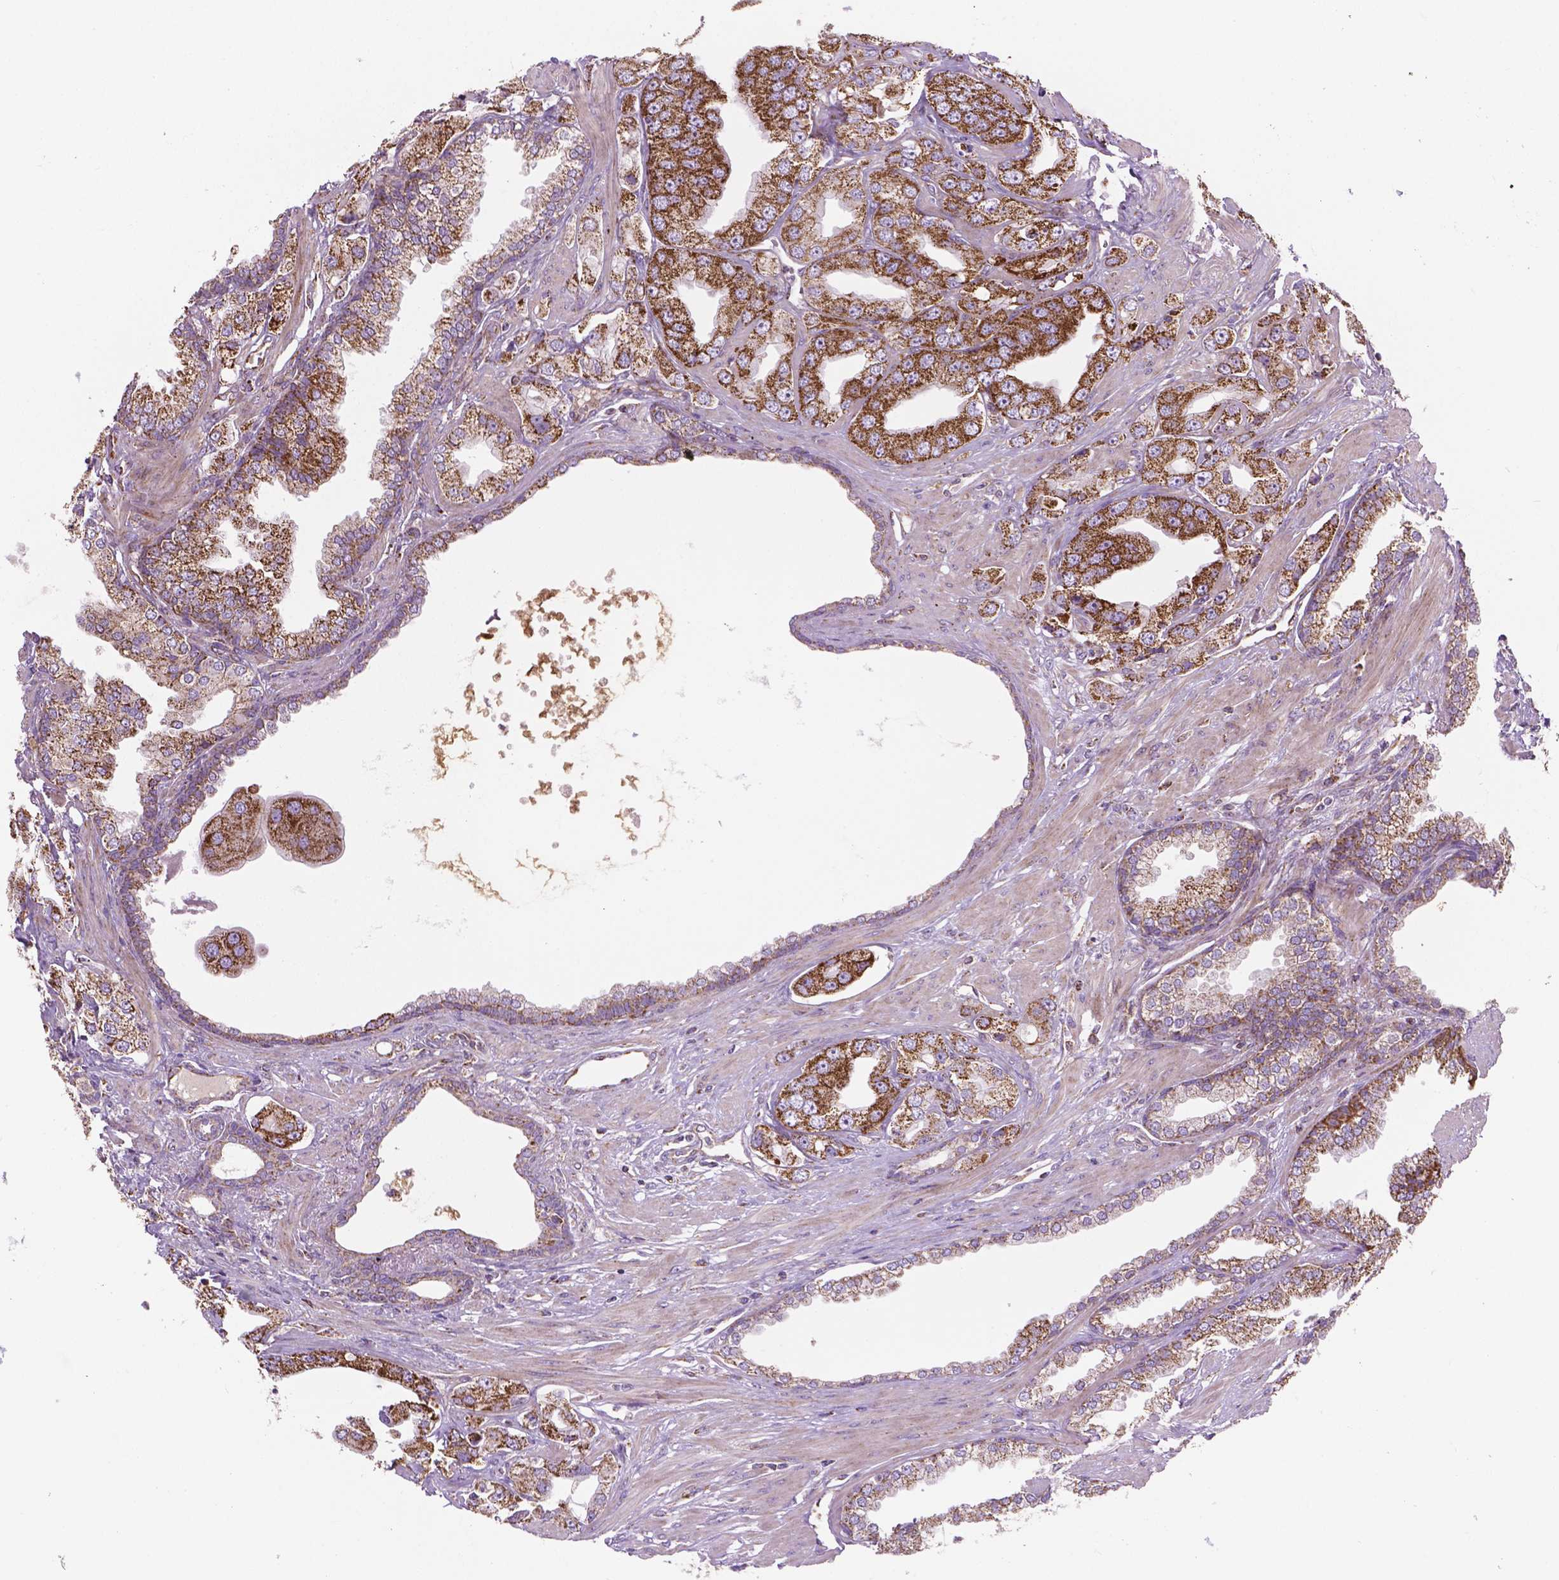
{"staining": {"intensity": "strong", "quantity": ">75%", "location": "cytoplasmic/membranous"}, "tissue": "prostate cancer", "cell_type": "Tumor cells", "image_type": "cancer", "snomed": [{"axis": "morphology", "description": "Adenocarcinoma, Low grade"}, {"axis": "topography", "description": "Prostate"}], "caption": "This is an image of IHC staining of prostate adenocarcinoma (low-grade), which shows strong expression in the cytoplasmic/membranous of tumor cells.", "gene": "PIBF1", "patient": {"sex": "male", "age": 60}}